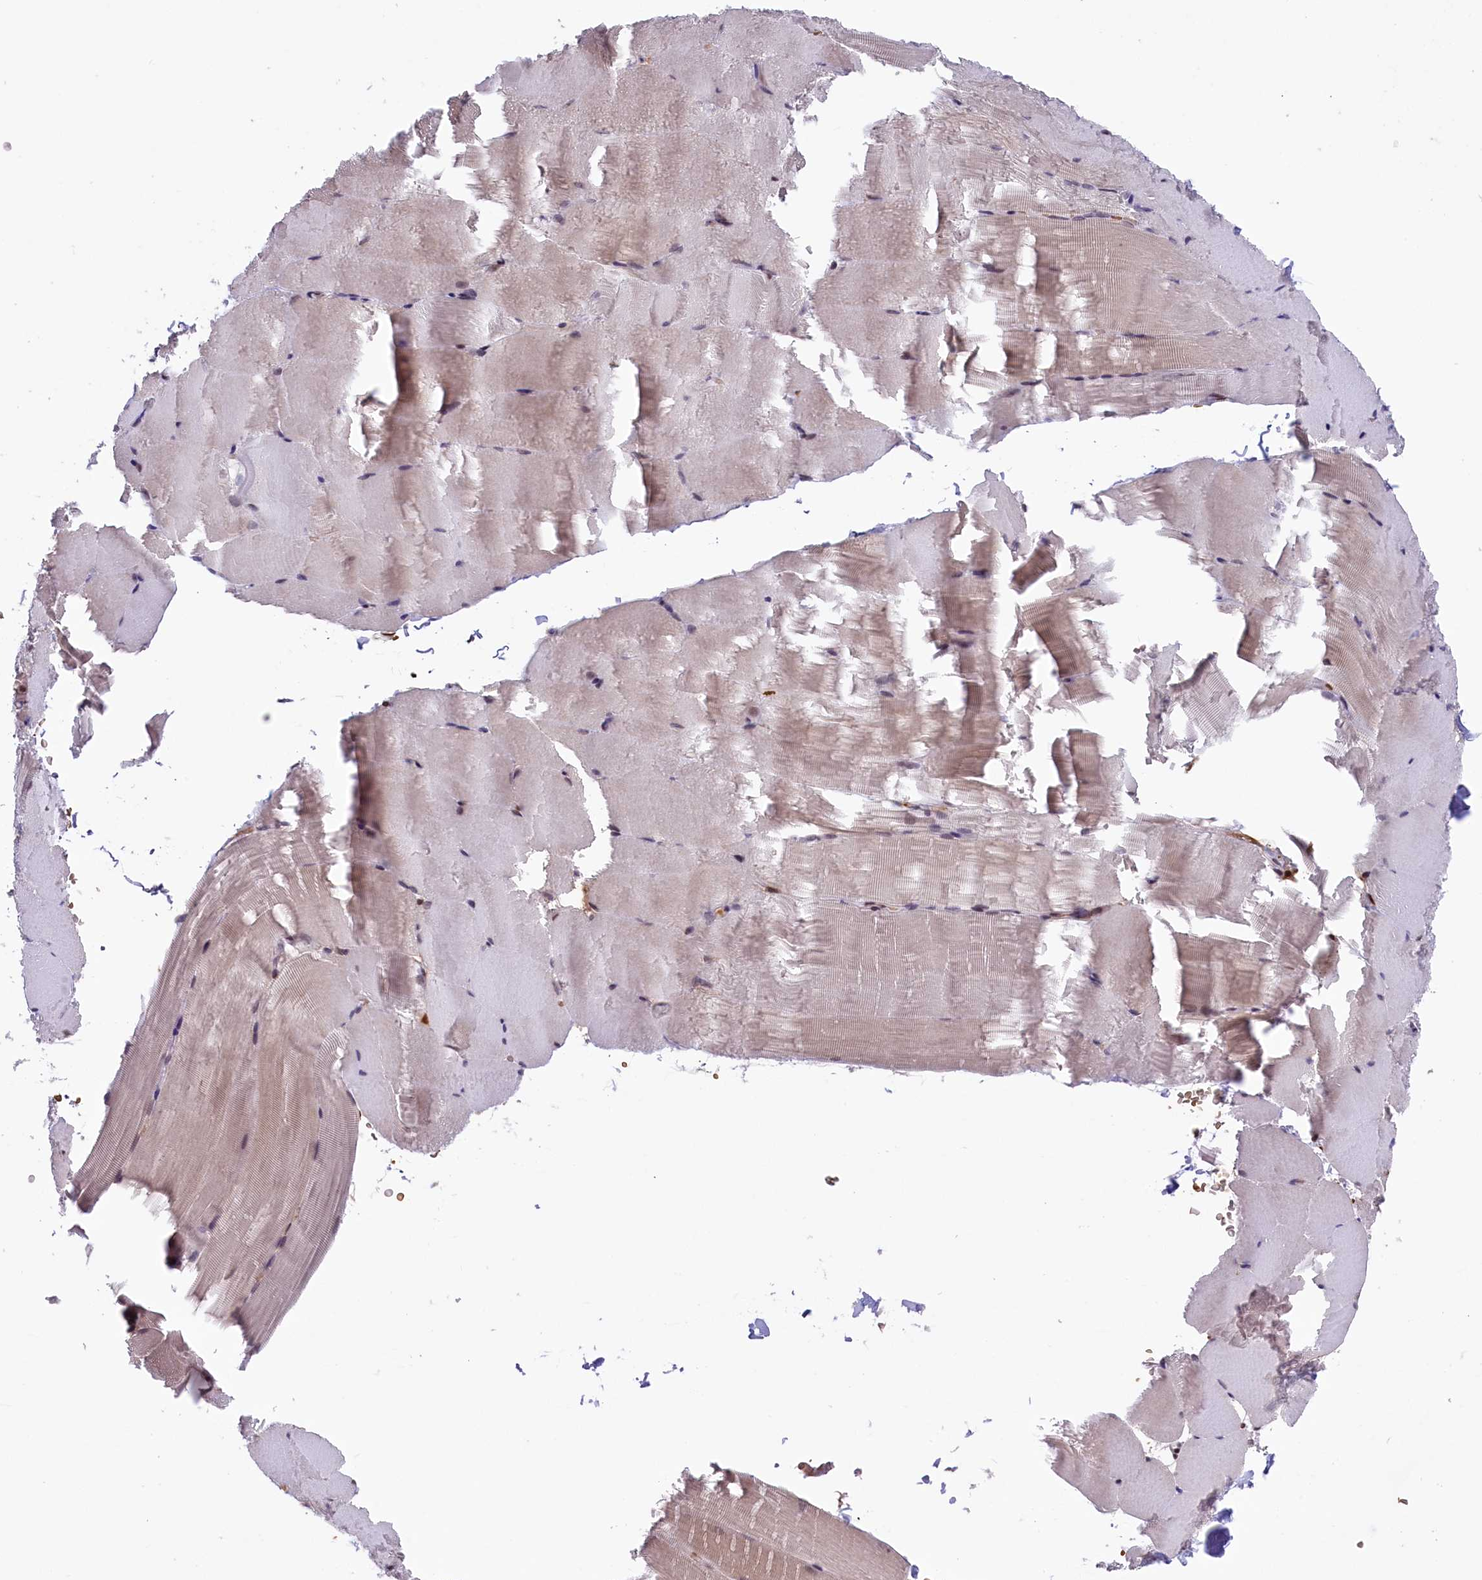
{"staining": {"intensity": "moderate", "quantity": "<25%", "location": "cytoplasmic/membranous"}, "tissue": "skeletal muscle", "cell_type": "Myocytes", "image_type": "normal", "snomed": [{"axis": "morphology", "description": "Normal tissue, NOS"}, {"axis": "topography", "description": "Skeletal muscle"}, {"axis": "topography", "description": "Parathyroid gland"}], "caption": "Myocytes reveal moderate cytoplasmic/membranous positivity in approximately <25% of cells in normal skeletal muscle. (DAB (3,3'-diaminobenzidine) IHC with brightfield microscopy, high magnification).", "gene": "MPHOSPH8", "patient": {"sex": "female", "age": 37}}